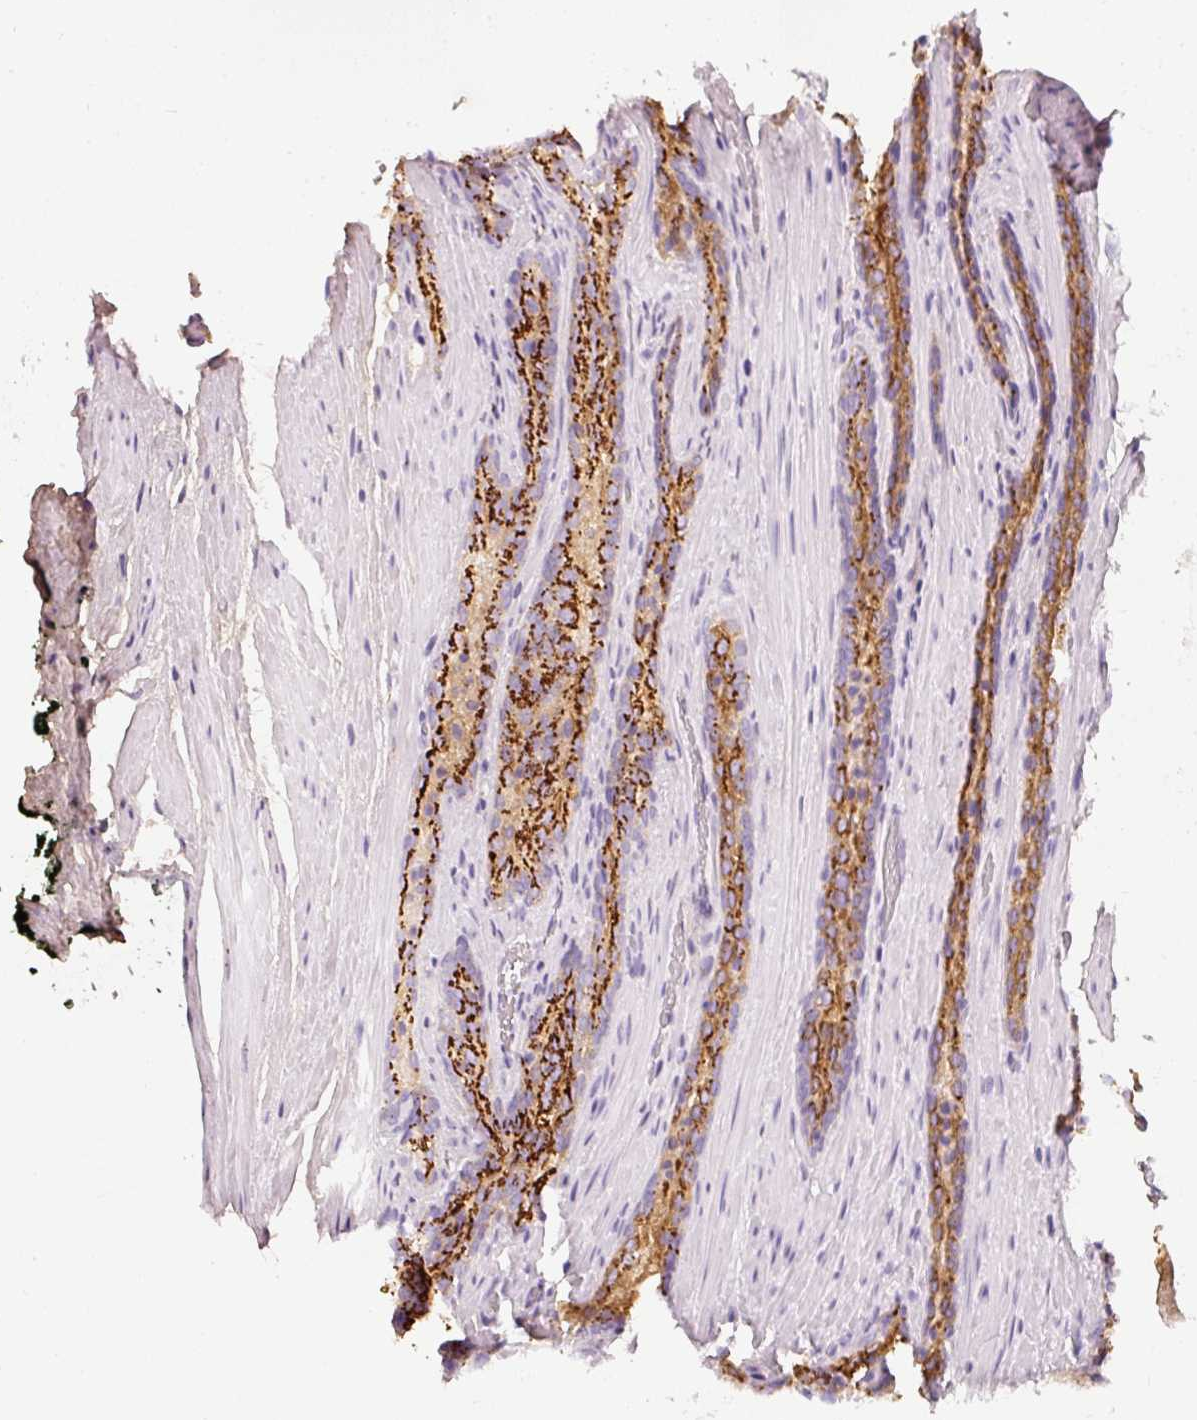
{"staining": {"intensity": "strong", "quantity": ">75%", "location": "cytoplasmic/membranous"}, "tissue": "prostate cancer", "cell_type": "Tumor cells", "image_type": "cancer", "snomed": [{"axis": "morphology", "description": "Adenocarcinoma, Low grade"}, {"axis": "topography", "description": "Prostate"}], "caption": "Immunohistochemical staining of prostate cancer displays strong cytoplasmic/membranous protein positivity in approximately >75% of tumor cells.", "gene": "PDXDC1", "patient": {"sex": "male", "age": 58}}